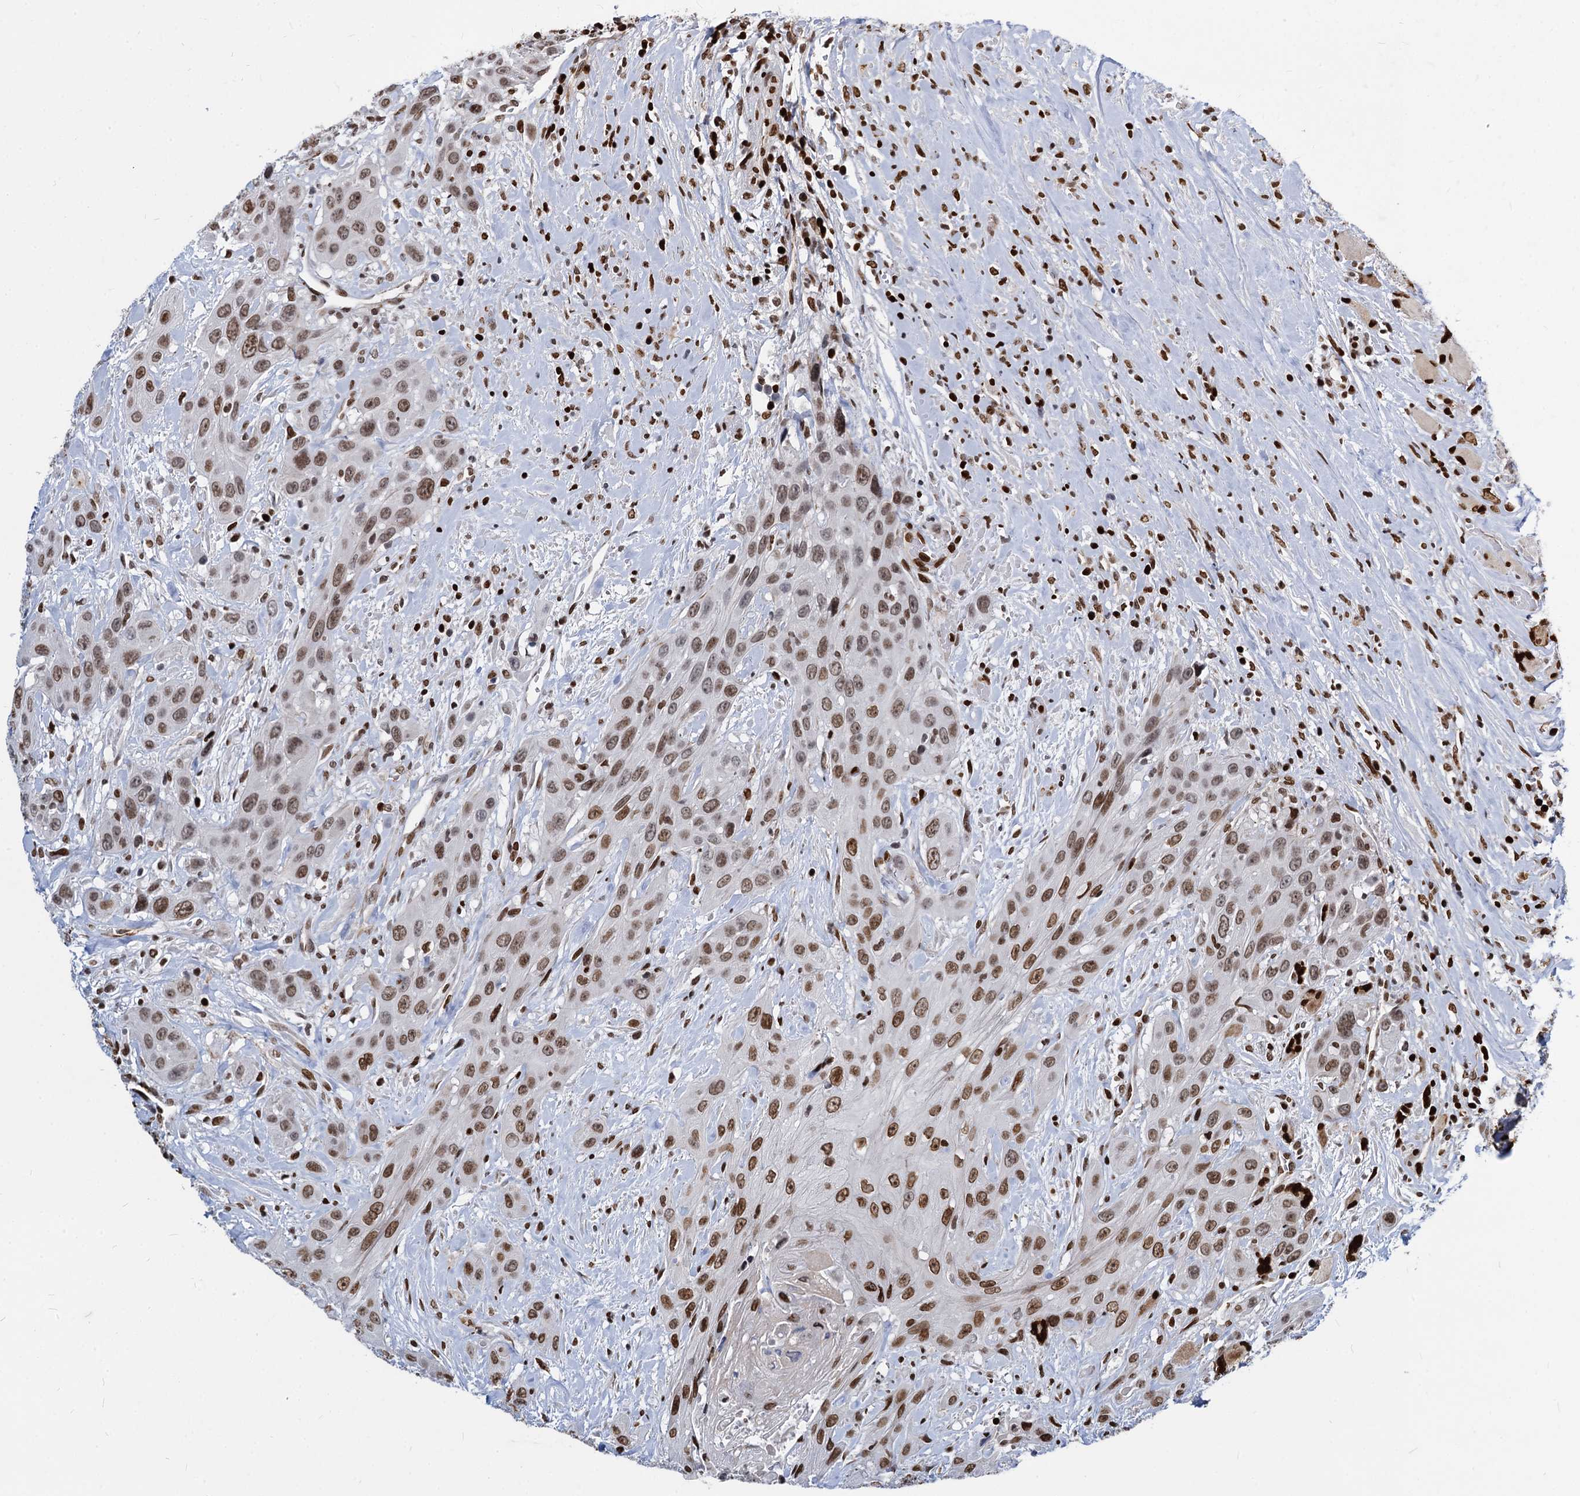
{"staining": {"intensity": "moderate", "quantity": ">75%", "location": "nuclear"}, "tissue": "head and neck cancer", "cell_type": "Tumor cells", "image_type": "cancer", "snomed": [{"axis": "morphology", "description": "Squamous cell carcinoma, NOS"}, {"axis": "topography", "description": "Head-Neck"}], "caption": "Squamous cell carcinoma (head and neck) tissue demonstrates moderate nuclear positivity in about >75% of tumor cells, visualized by immunohistochemistry.", "gene": "MECP2", "patient": {"sex": "male", "age": 81}}